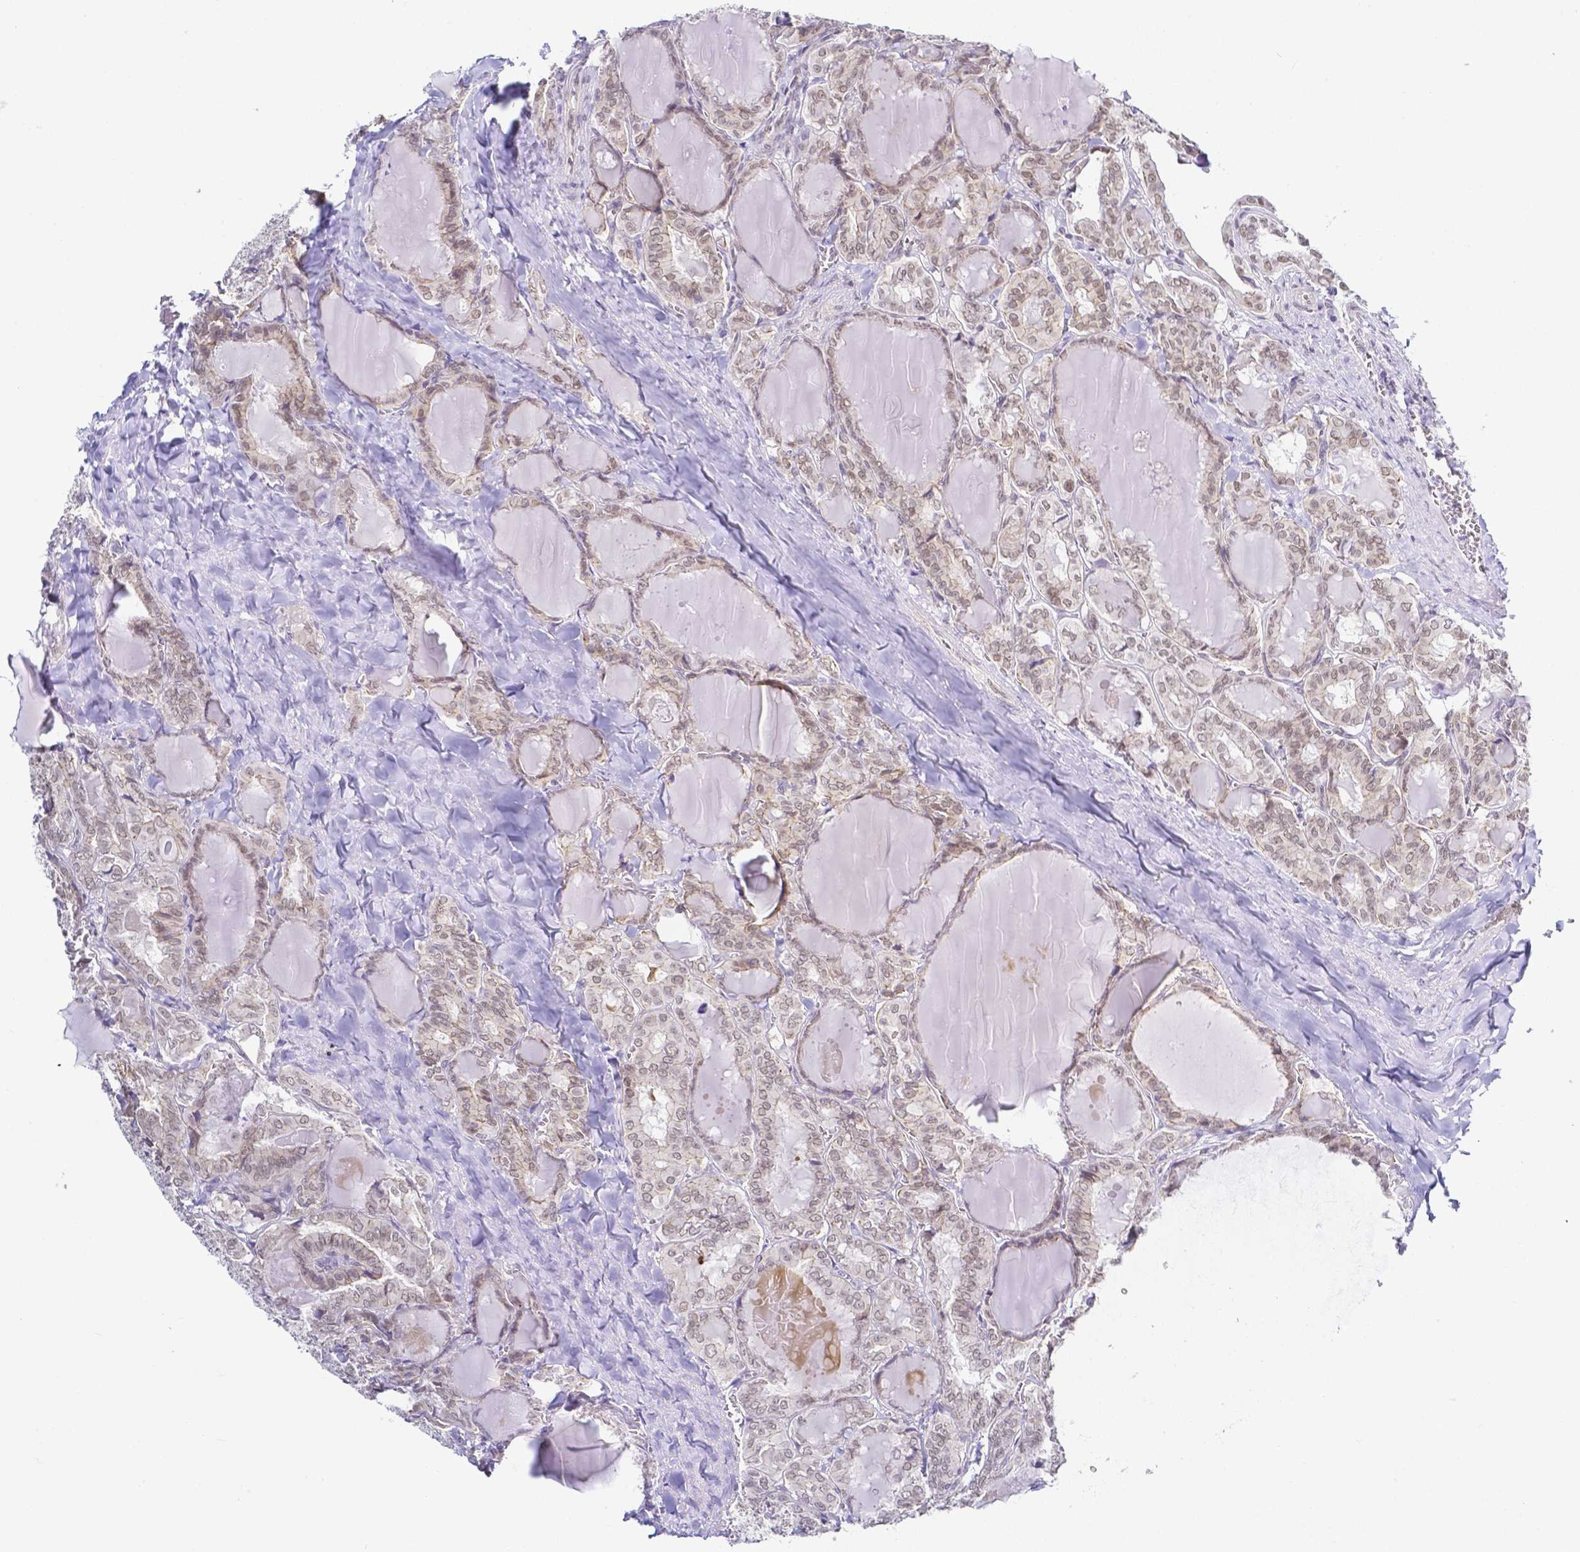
{"staining": {"intensity": "weak", "quantity": ">75%", "location": "nuclear"}, "tissue": "thyroid cancer", "cell_type": "Tumor cells", "image_type": "cancer", "snomed": [{"axis": "morphology", "description": "Papillary adenocarcinoma, NOS"}, {"axis": "topography", "description": "Thyroid gland"}], "caption": "Immunohistochemistry (IHC) micrograph of human papillary adenocarcinoma (thyroid) stained for a protein (brown), which shows low levels of weak nuclear staining in approximately >75% of tumor cells.", "gene": "FAM83G", "patient": {"sex": "female", "age": 46}}